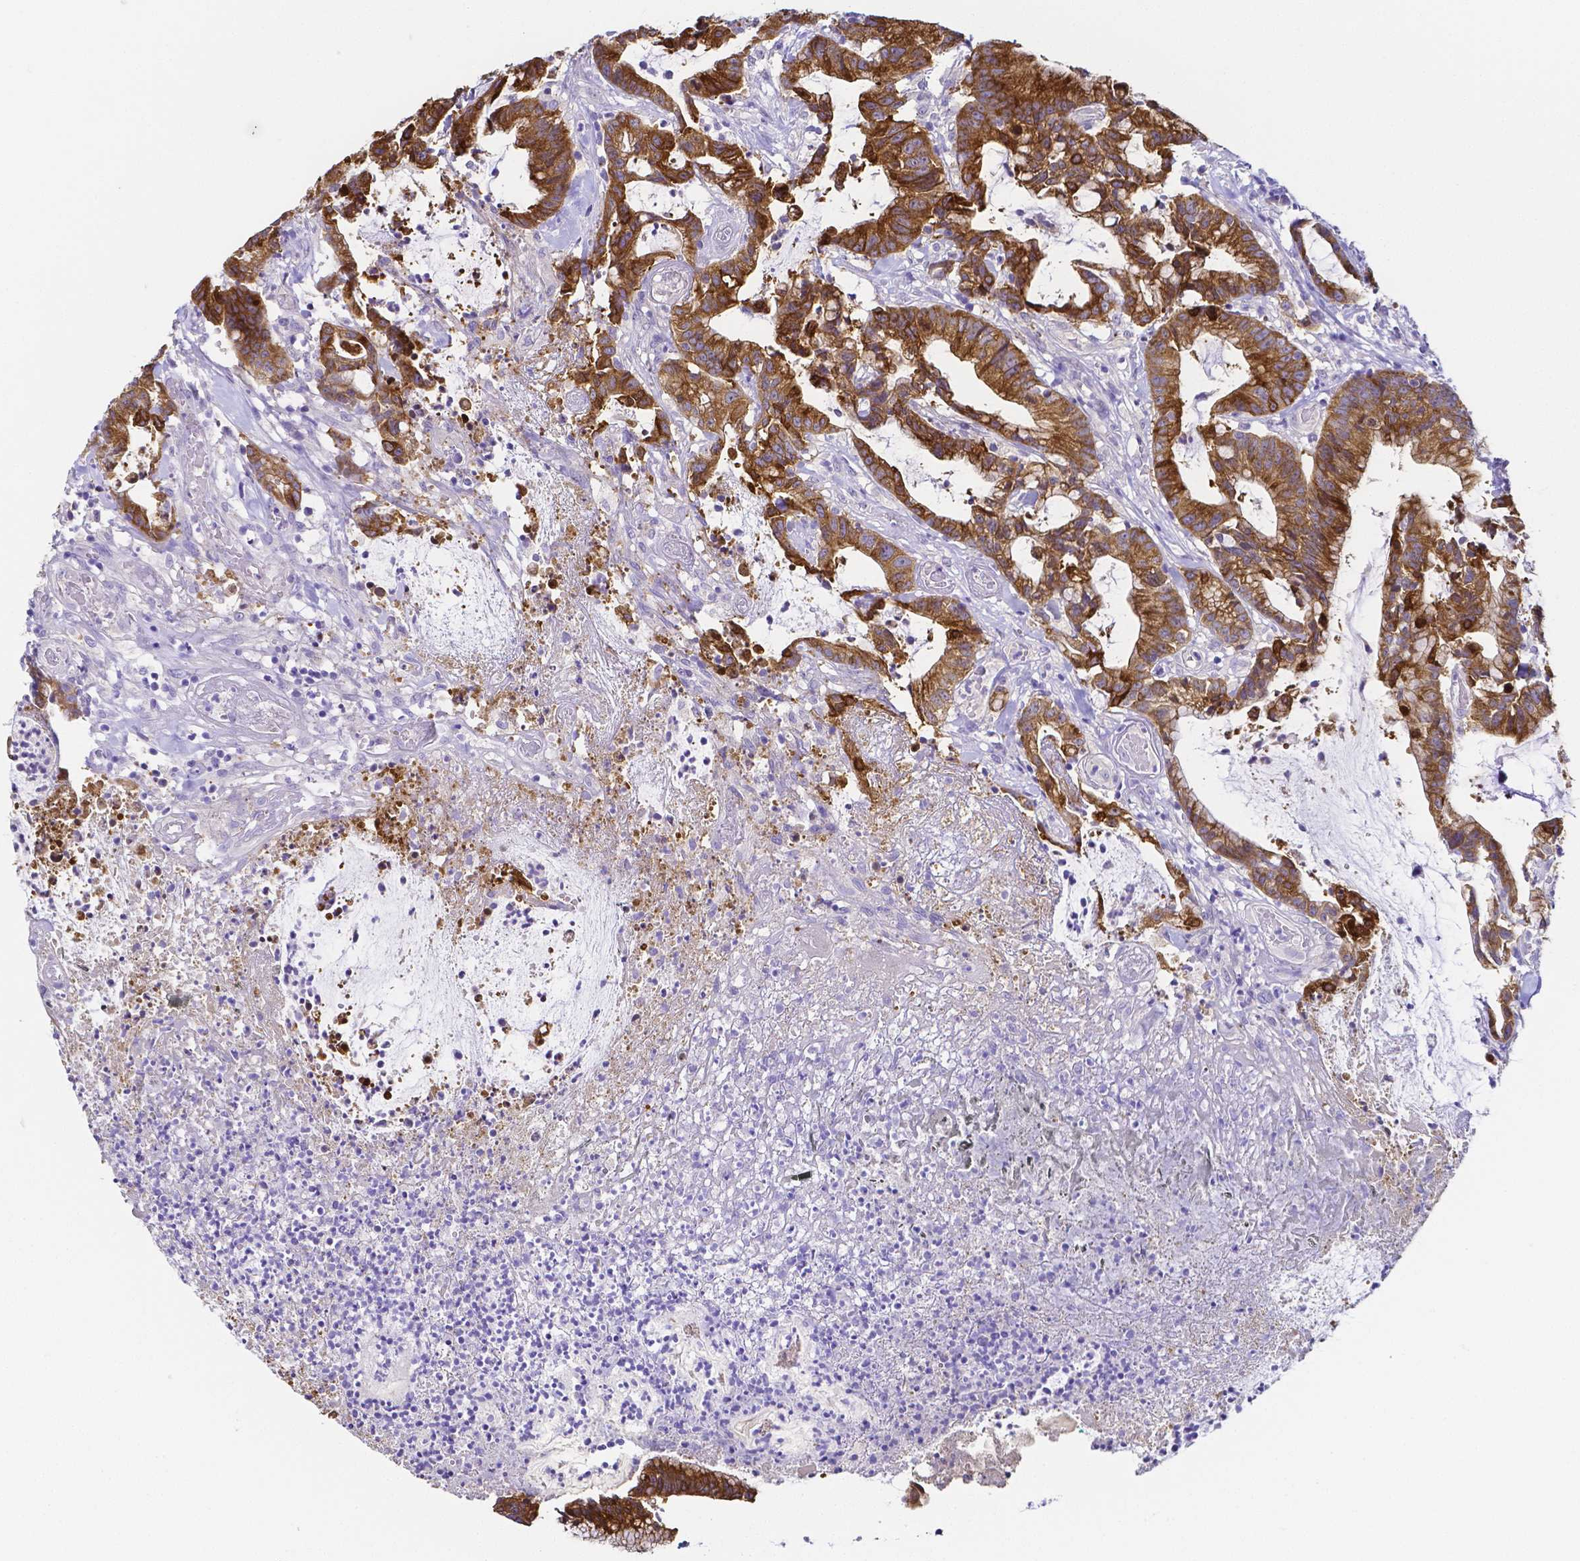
{"staining": {"intensity": "strong", "quantity": ">75%", "location": "cytoplasmic/membranous"}, "tissue": "colorectal cancer", "cell_type": "Tumor cells", "image_type": "cancer", "snomed": [{"axis": "morphology", "description": "Adenocarcinoma, NOS"}, {"axis": "topography", "description": "Colon"}], "caption": "Approximately >75% of tumor cells in human colorectal adenocarcinoma reveal strong cytoplasmic/membranous protein staining as visualized by brown immunohistochemical staining.", "gene": "PKP3", "patient": {"sex": "female", "age": 78}}